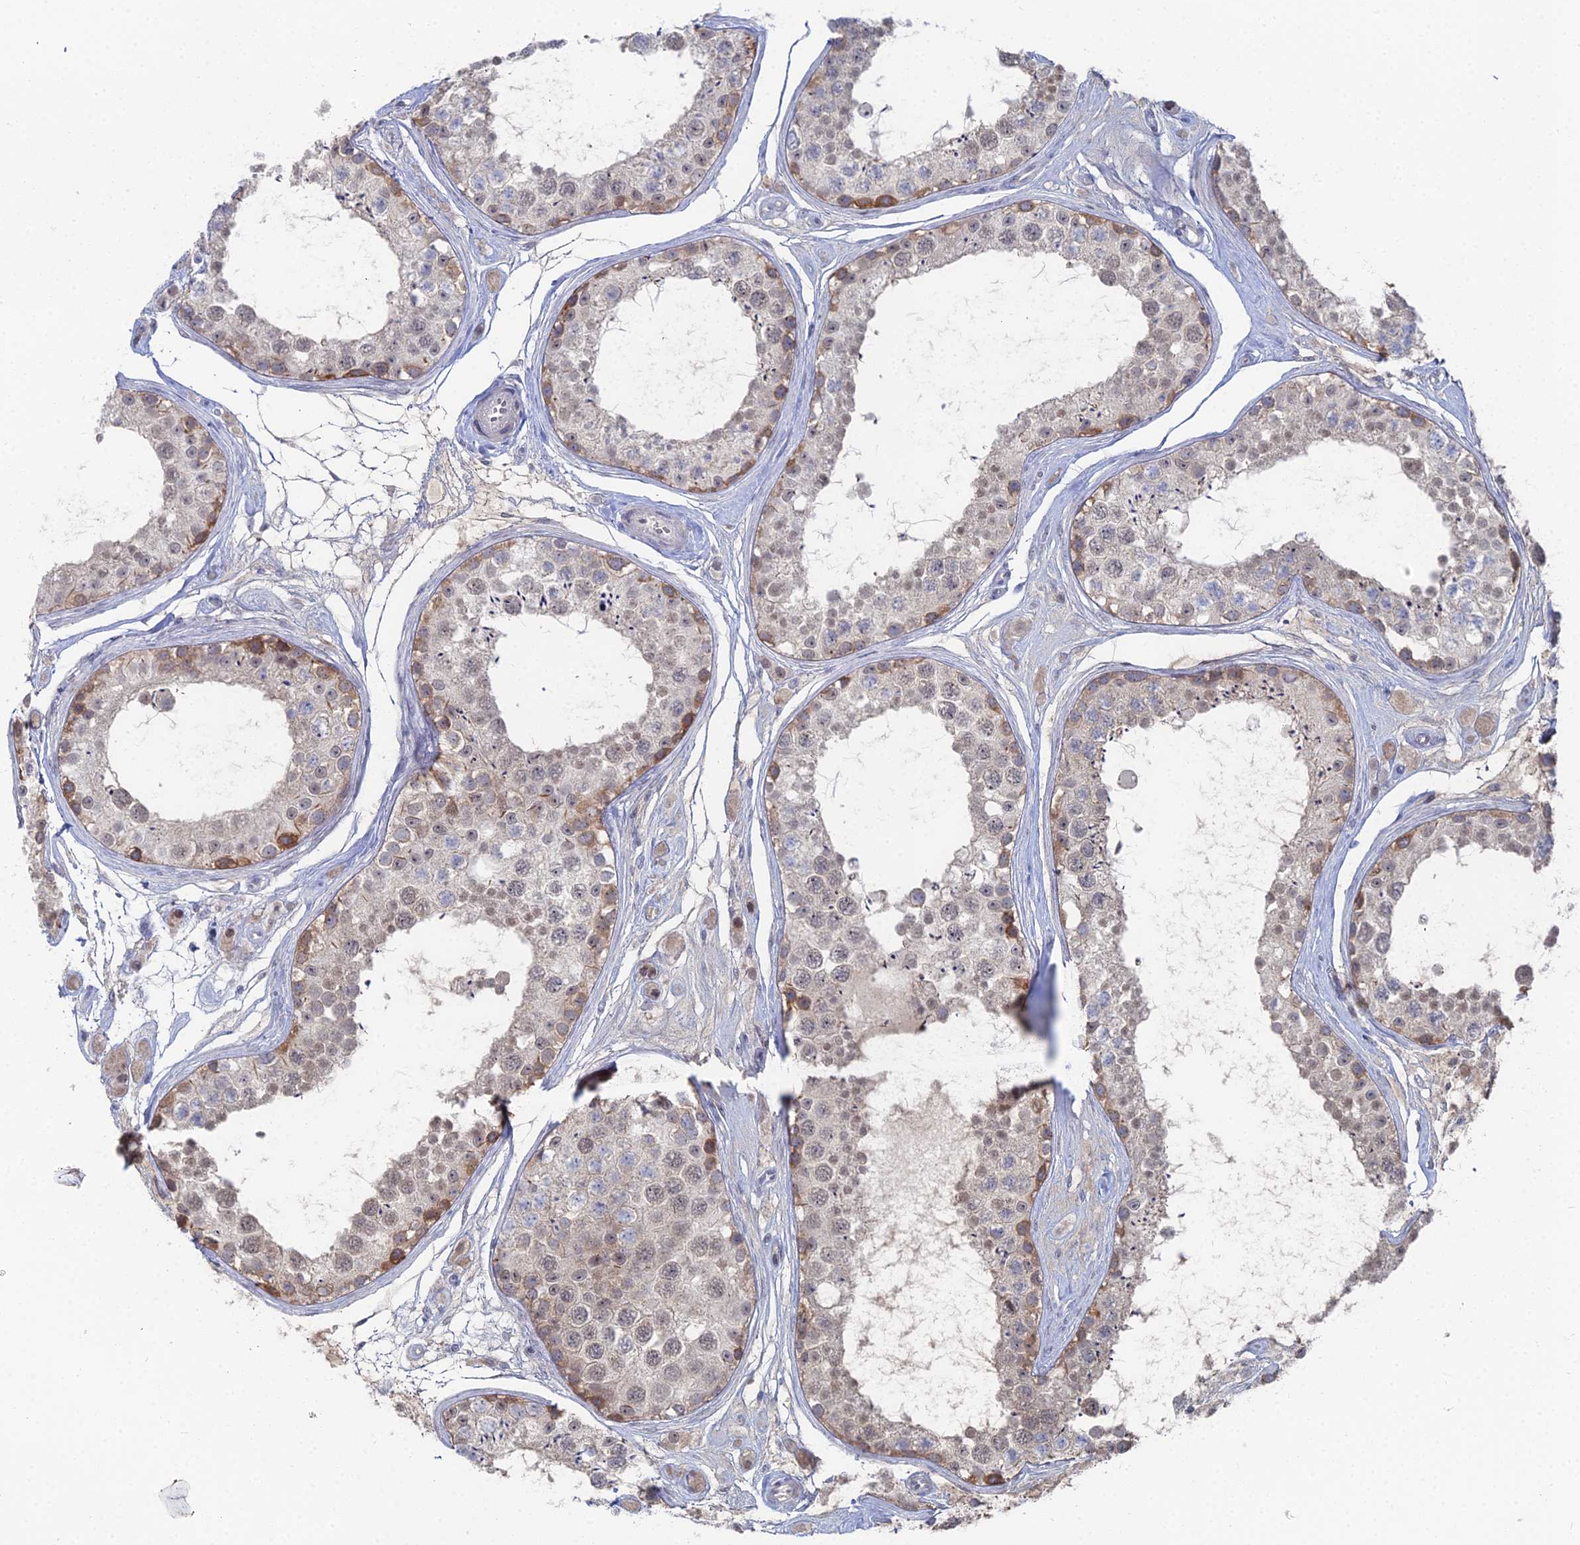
{"staining": {"intensity": "moderate", "quantity": "25%-75%", "location": "cytoplasmic/membranous,nuclear"}, "tissue": "testis", "cell_type": "Cells in seminiferous ducts", "image_type": "normal", "snomed": [{"axis": "morphology", "description": "Normal tissue, NOS"}, {"axis": "topography", "description": "Testis"}], "caption": "Immunohistochemical staining of unremarkable testis reveals 25%-75% levels of moderate cytoplasmic/membranous,nuclear protein staining in about 25%-75% of cells in seminiferous ducts. The protein of interest is shown in brown color, while the nuclei are stained blue.", "gene": "THAP4", "patient": {"sex": "male", "age": 25}}